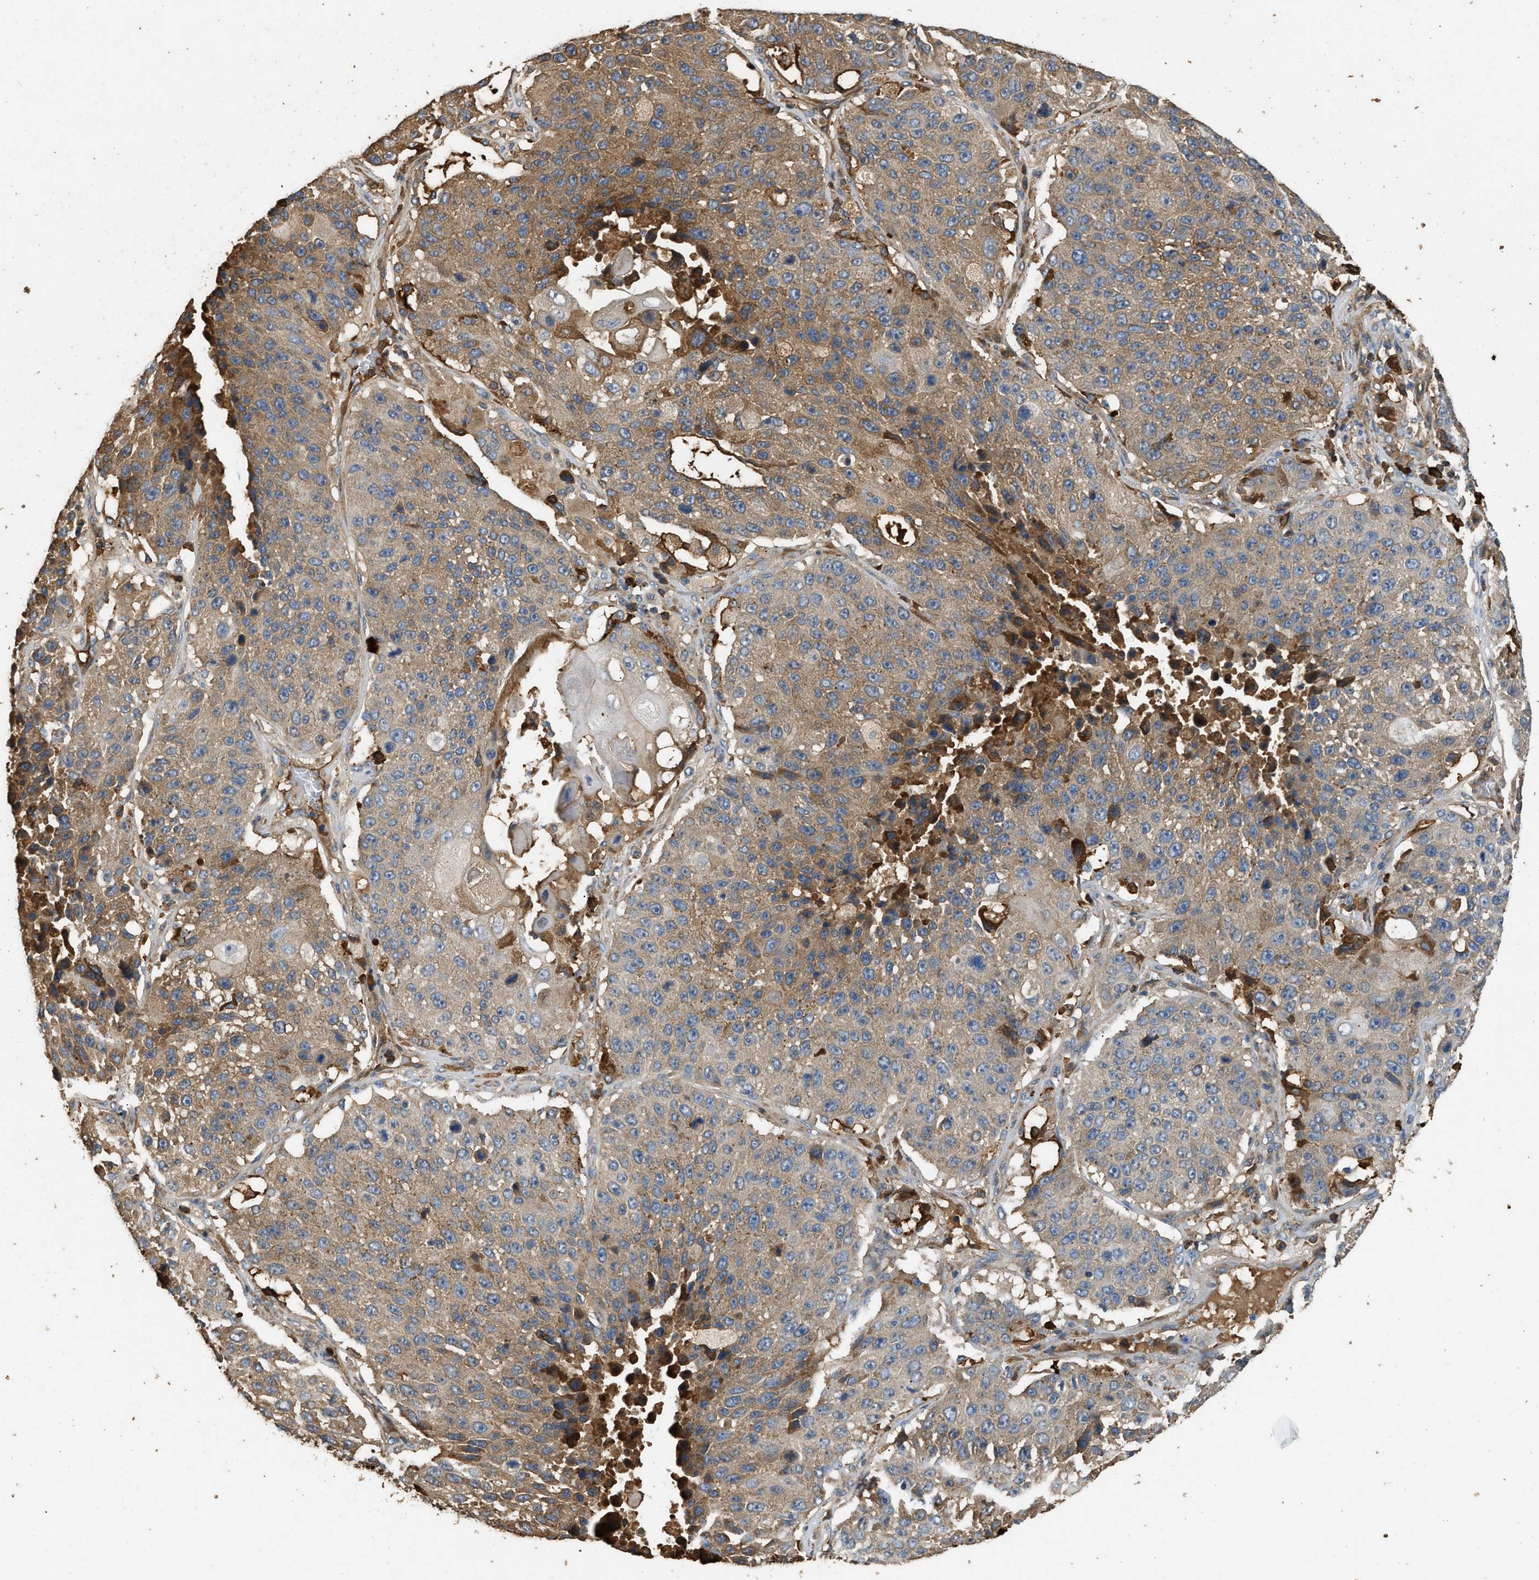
{"staining": {"intensity": "moderate", "quantity": ">75%", "location": "cytoplasmic/membranous"}, "tissue": "lung cancer", "cell_type": "Tumor cells", "image_type": "cancer", "snomed": [{"axis": "morphology", "description": "Squamous cell carcinoma, NOS"}, {"axis": "topography", "description": "Lung"}], "caption": "A medium amount of moderate cytoplasmic/membranous staining is identified in approximately >75% of tumor cells in lung cancer tissue.", "gene": "TMEM268", "patient": {"sex": "male", "age": 61}}